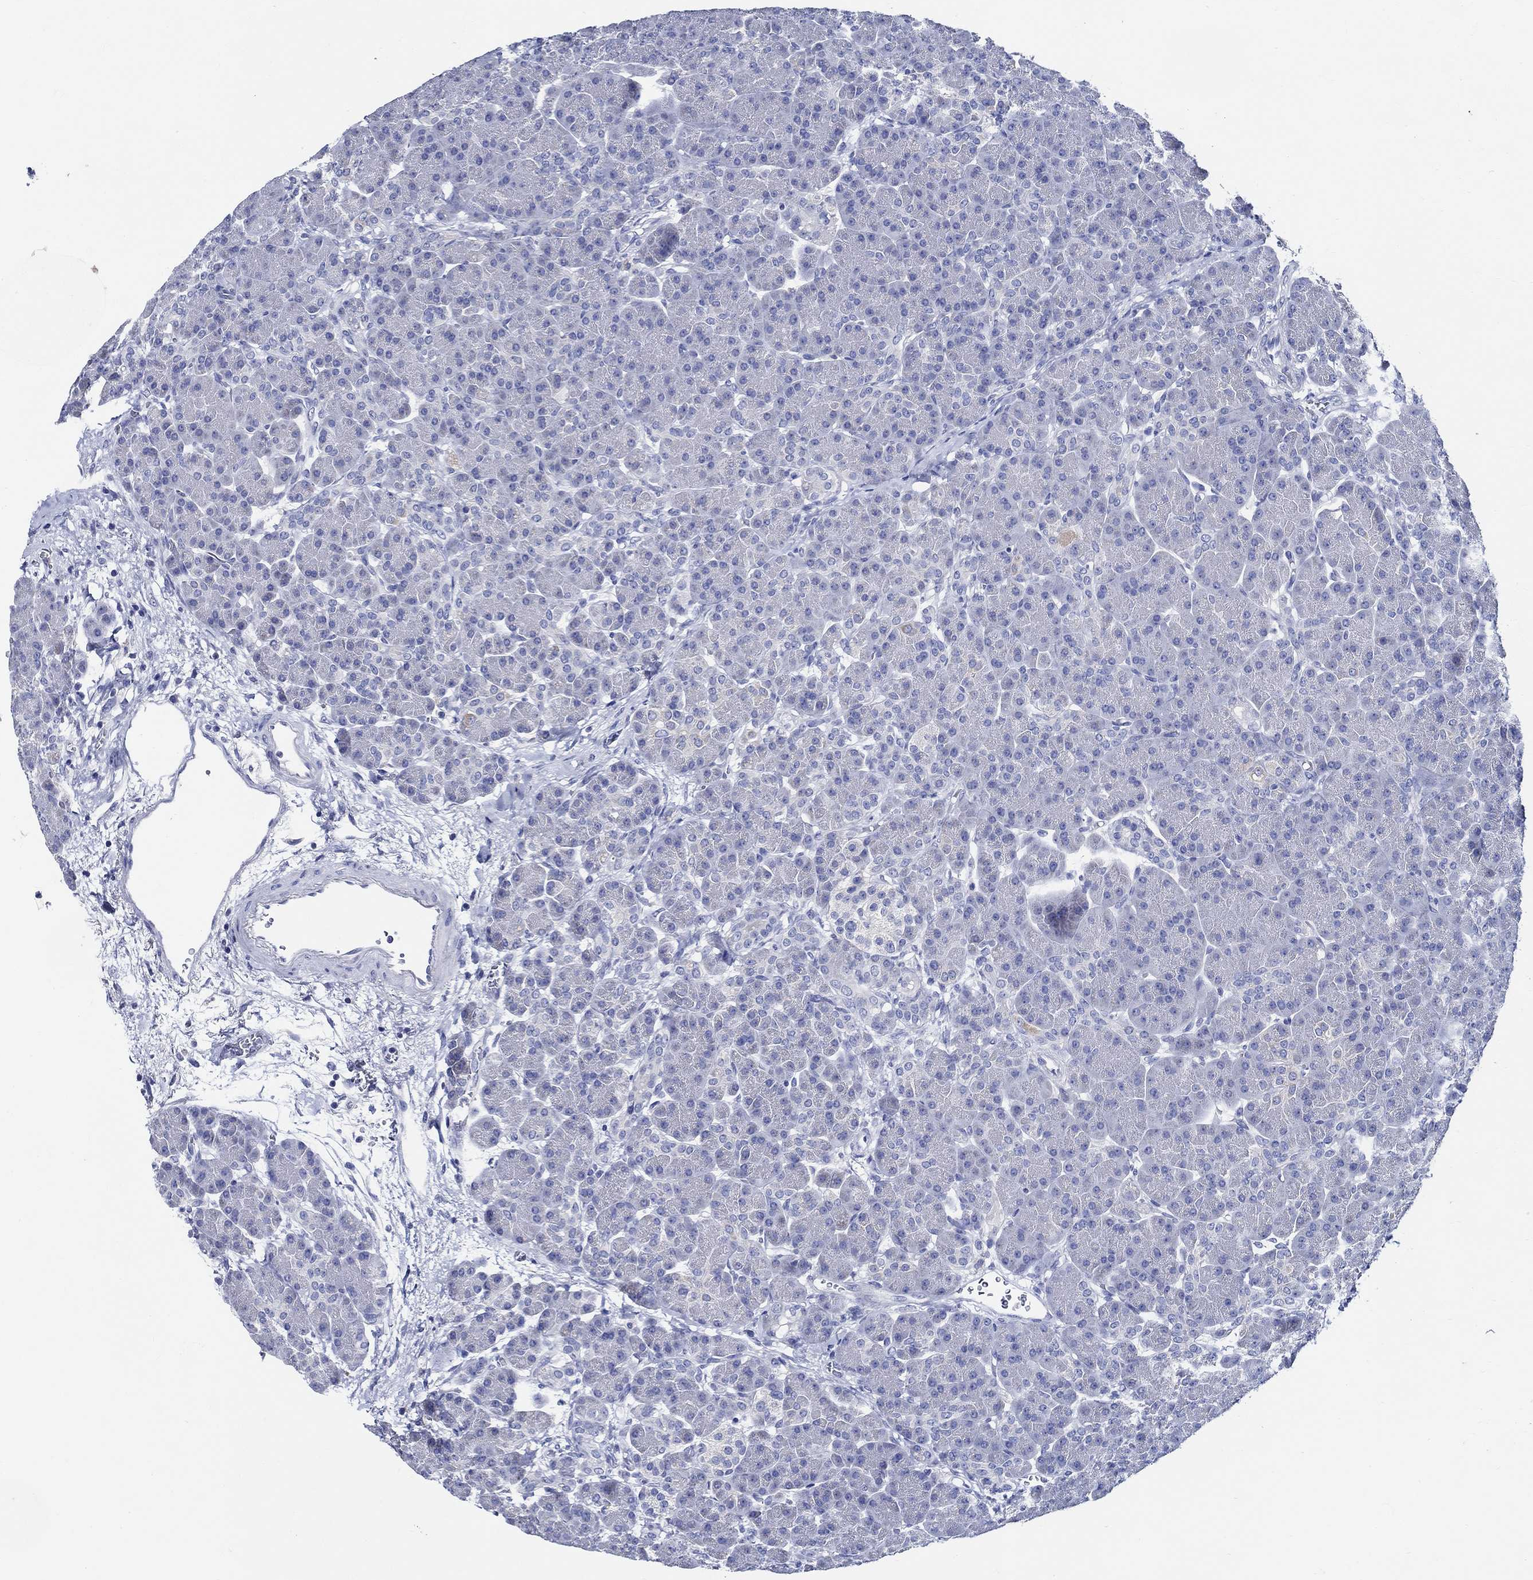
{"staining": {"intensity": "negative", "quantity": "none", "location": "none"}, "tissue": "pancreas", "cell_type": "Exocrine glandular cells", "image_type": "normal", "snomed": [{"axis": "morphology", "description": "Normal tissue, NOS"}, {"axis": "topography", "description": "Pancreas"}], "caption": "Immunohistochemistry (IHC) of unremarkable human pancreas shows no positivity in exocrine glandular cells. Nuclei are stained in blue.", "gene": "SKOR1", "patient": {"sex": "female", "age": 63}}